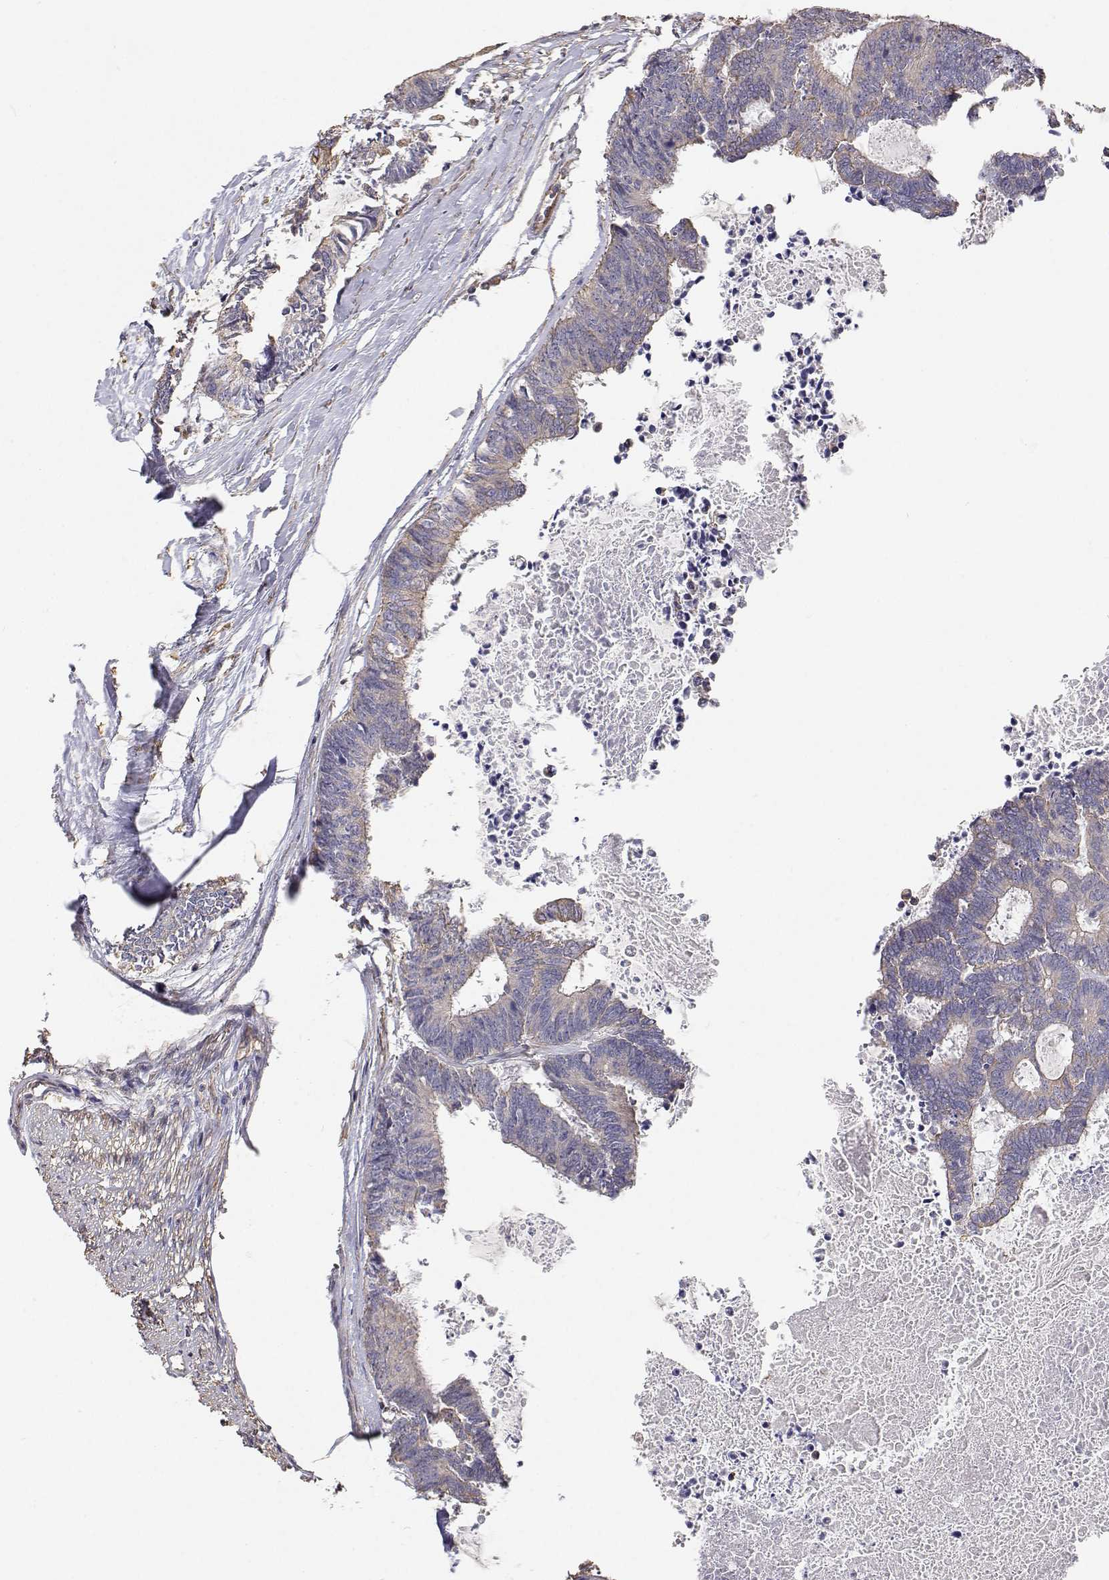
{"staining": {"intensity": "negative", "quantity": "none", "location": "none"}, "tissue": "colorectal cancer", "cell_type": "Tumor cells", "image_type": "cancer", "snomed": [{"axis": "morphology", "description": "Adenocarcinoma, NOS"}, {"axis": "topography", "description": "Colon"}, {"axis": "topography", "description": "Rectum"}], "caption": "Immunohistochemical staining of adenocarcinoma (colorectal) shows no significant expression in tumor cells.", "gene": "GSDMA", "patient": {"sex": "male", "age": 57}}